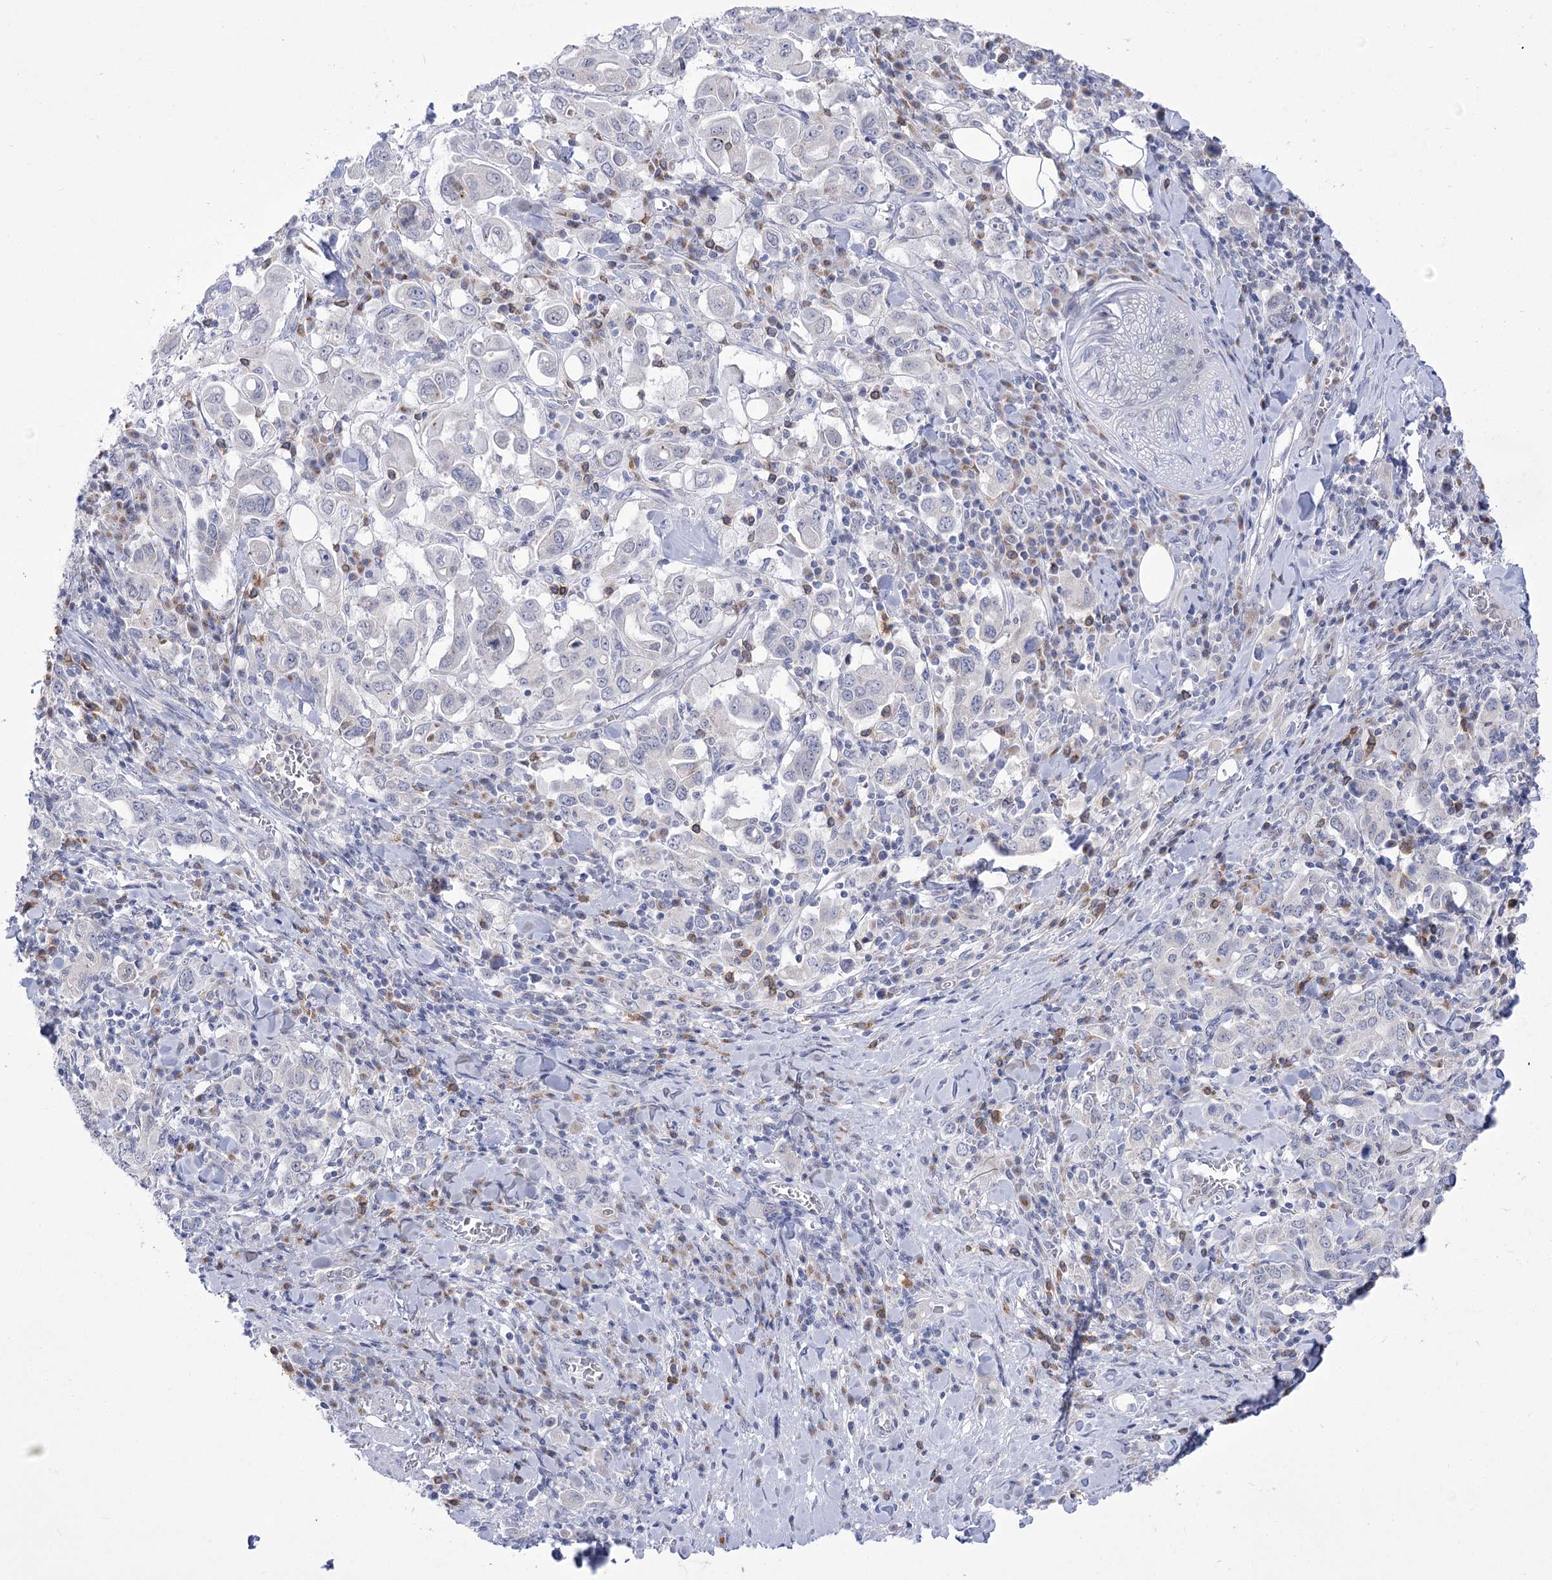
{"staining": {"intensity": "negative", "quantity": "none", "location": "none"}, "tissue": "stomach cancer", "cell_type": "Tumor cells", "image_type": "cancer", "snomed": [{"axis": "morphology", "description": "Adenocarcinoma, NOS"}, {"axis": "topography", "description": "Stomach, upper"}], "caption": "DAB (3,3'-diaminobenzidine) immunohistochemical staining of stomach adenocarcinoma demonstrates no significant staining in tumor cells.", "gene": "BEND7", "patient": {"sex": "male", "age": 62}}